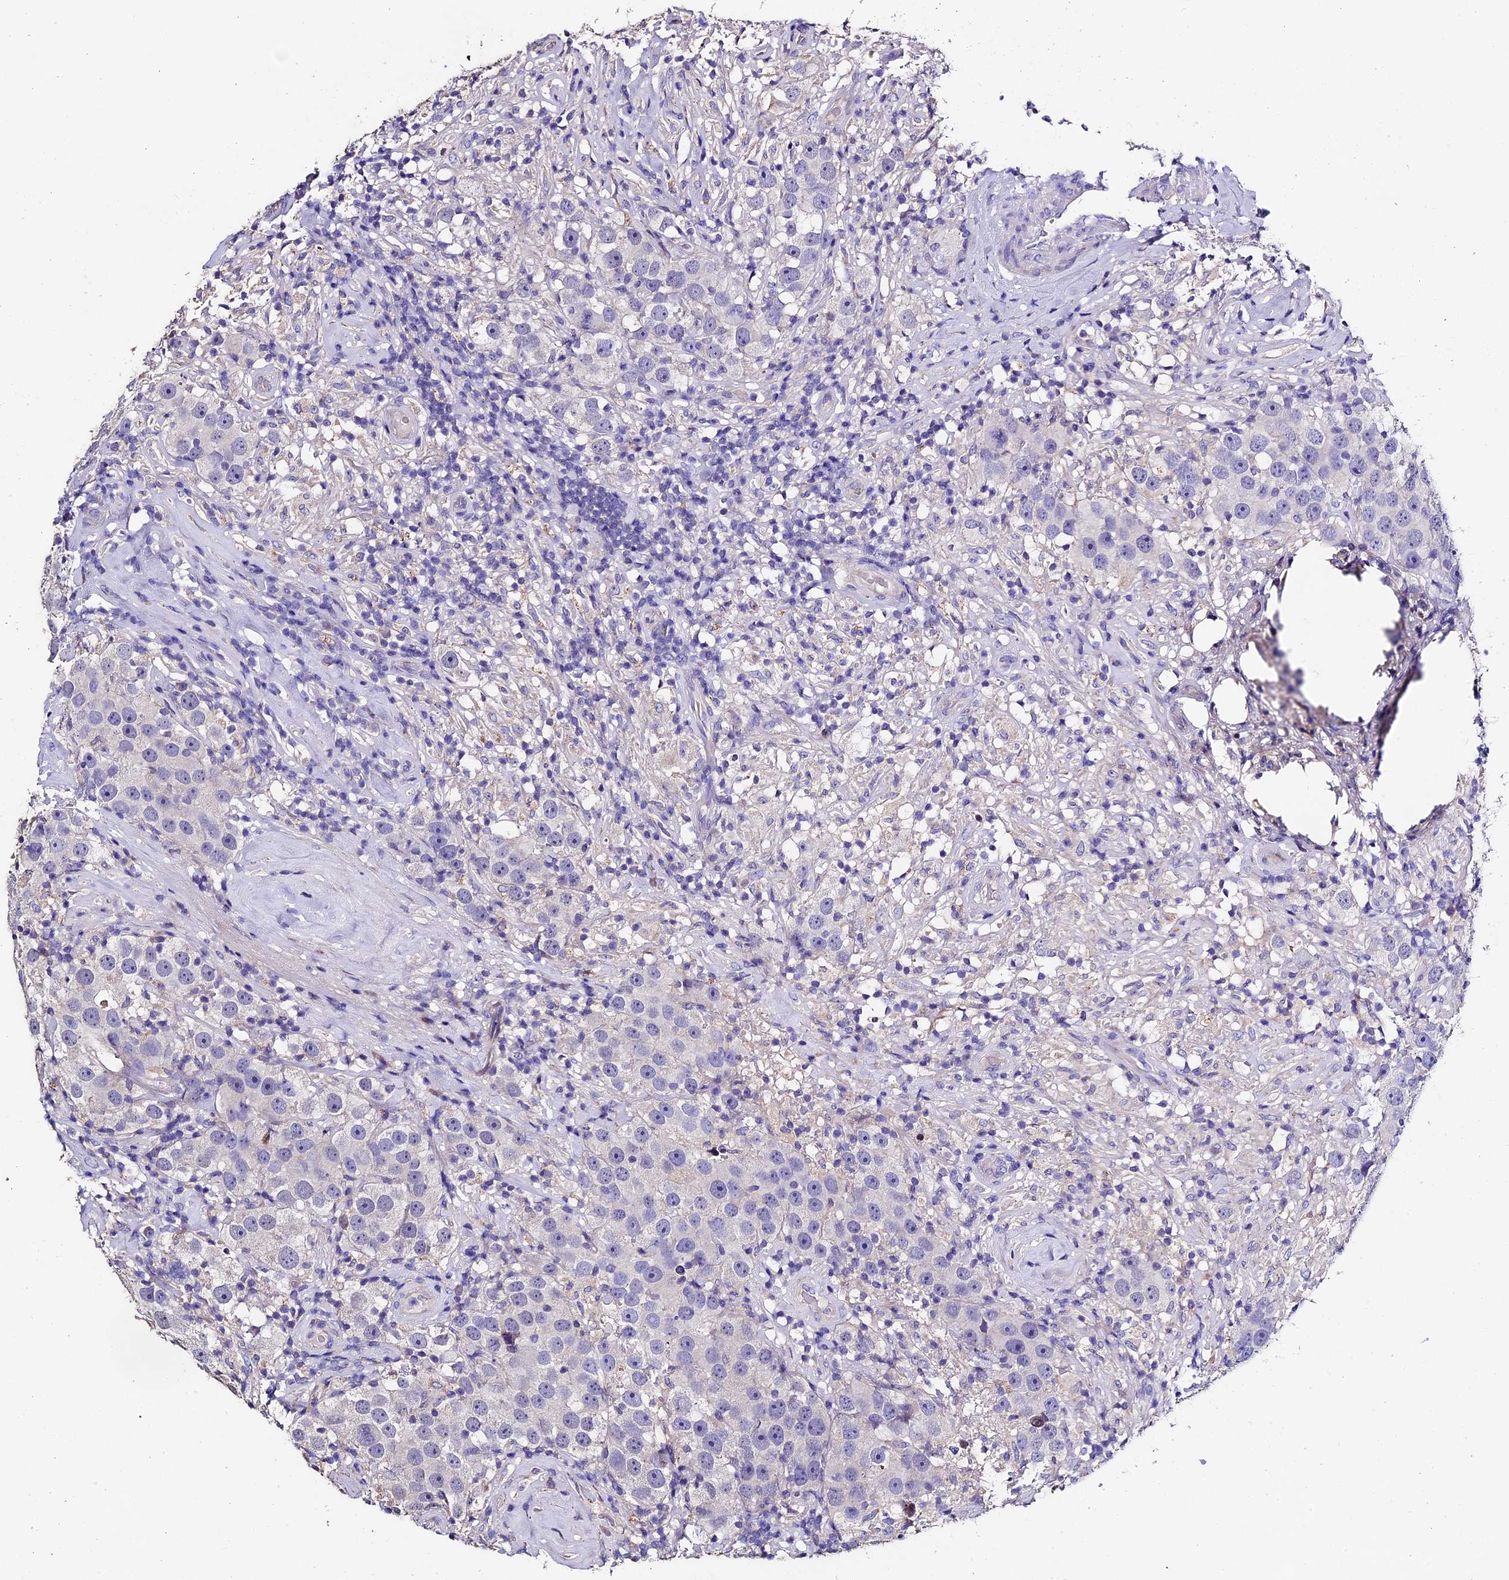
{"staining": {"intensity": "negative", "quantity": "none", "location": "none"}, "tissue": "testis cancer", "cell_type": "Tumor cells", "image_type": "cancer", "snomed": [{"axis": "morphology", "description": "Seminoma, NOS"}, {"axis": "topography", "description": "Testis"}], "caption": "Immunohistochemistry photomicrograph of neoplastic tissue: testis cancer (seminoma) stained with DAB (3,3'-diaminobenzidine) displays no significant protein positivity in tumor cells.", "gene": "FBXW9", "patient": {"sex": "male", "age": 49}}